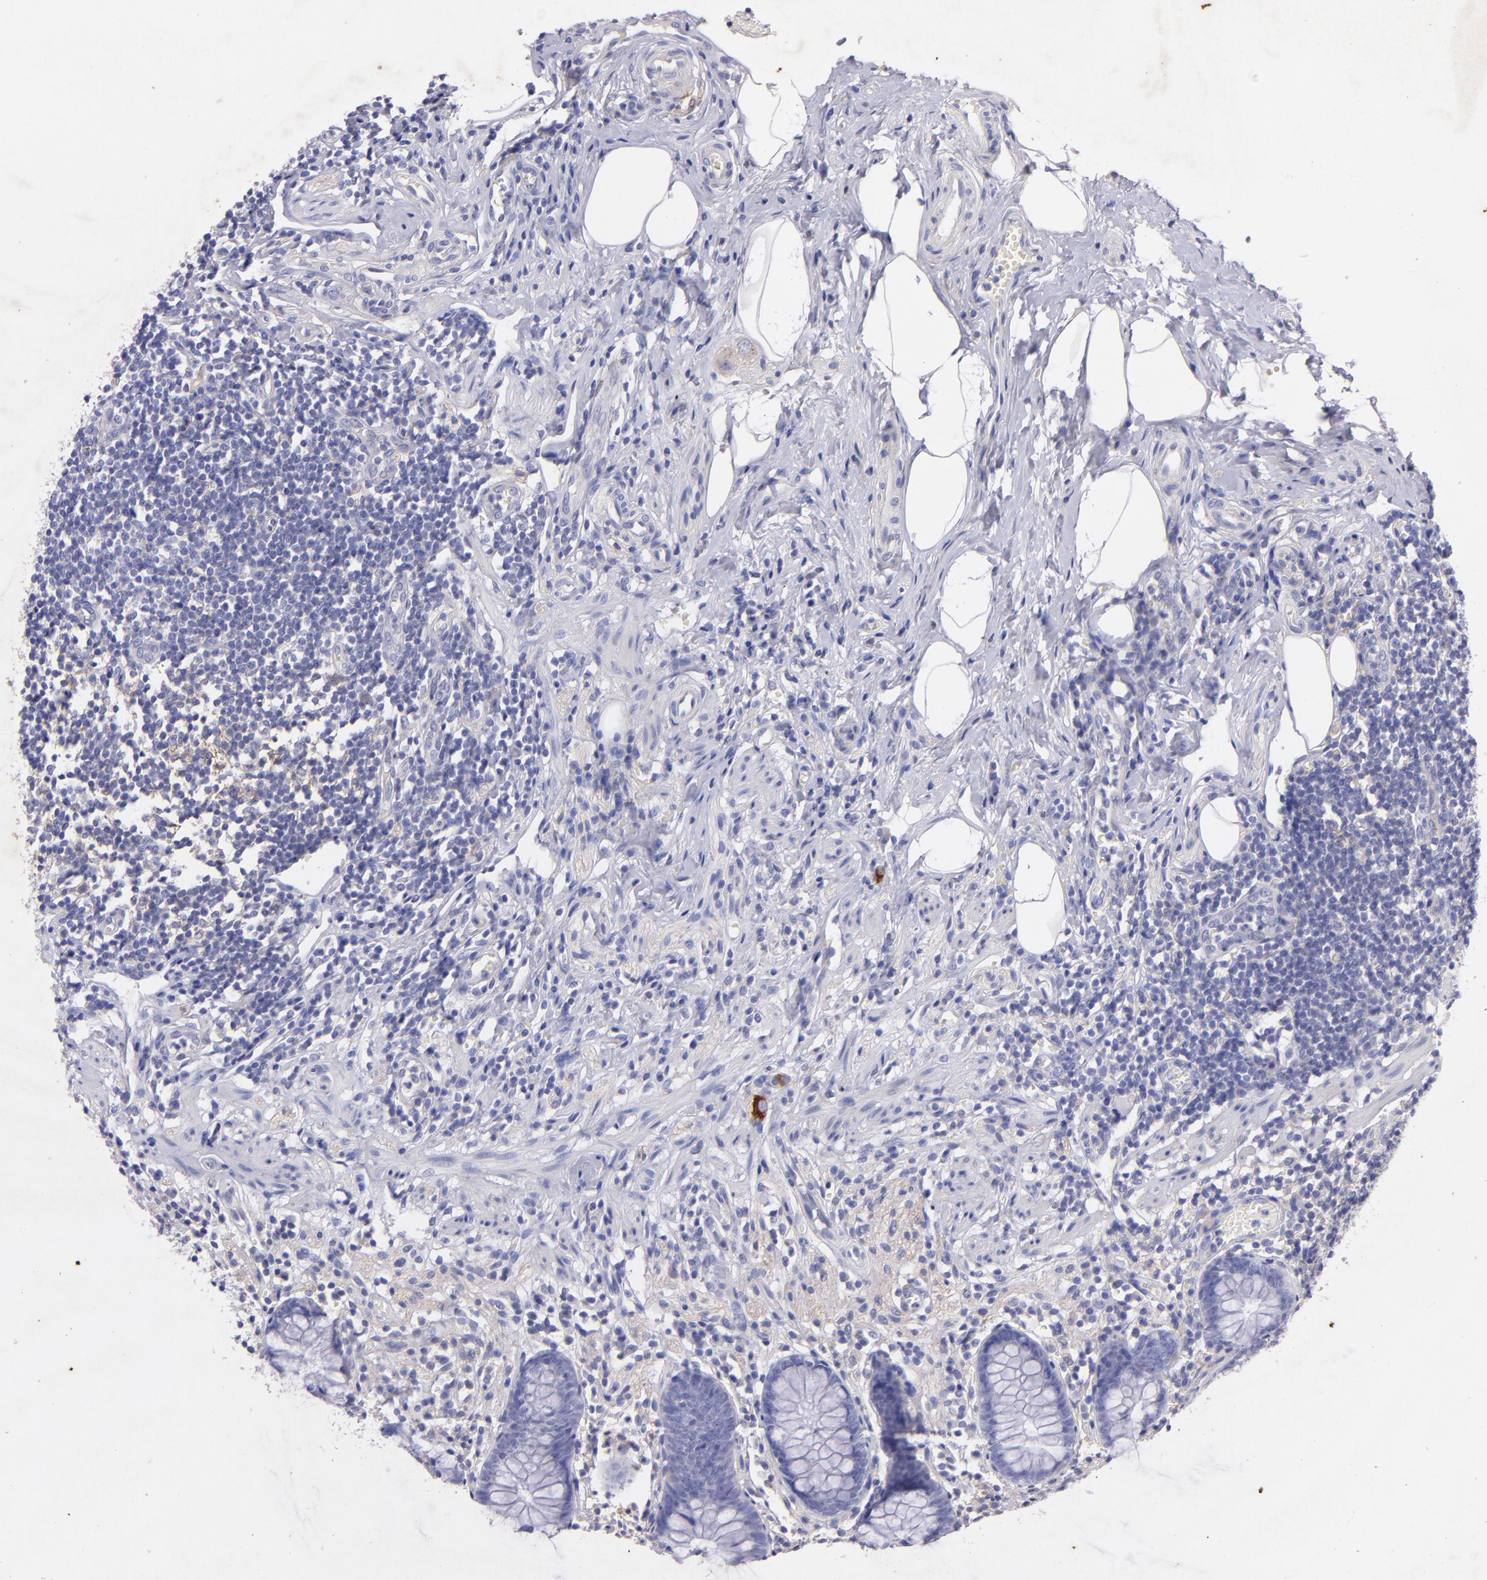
{"staining": {"intensity": "moderate", "quantity": "<25%", "location": "cytoplasmic/membranous"}, "tissue": "appendix", "cell_type": "Glandular cells", "image_type": "normal", "snomed": [{"axis": "morphology", "description": "Normal tissue, NOS"}, {"axis": "topography", "description": "Appendix"}], "caption": "This micrograph displays IHC staining of unremarkable appendix, with low moderate cytoplasmic/membranous staining in approximately <25% of glandular cells.", "gene": "RET", "patient": {"sex": "male", "age": 38}}